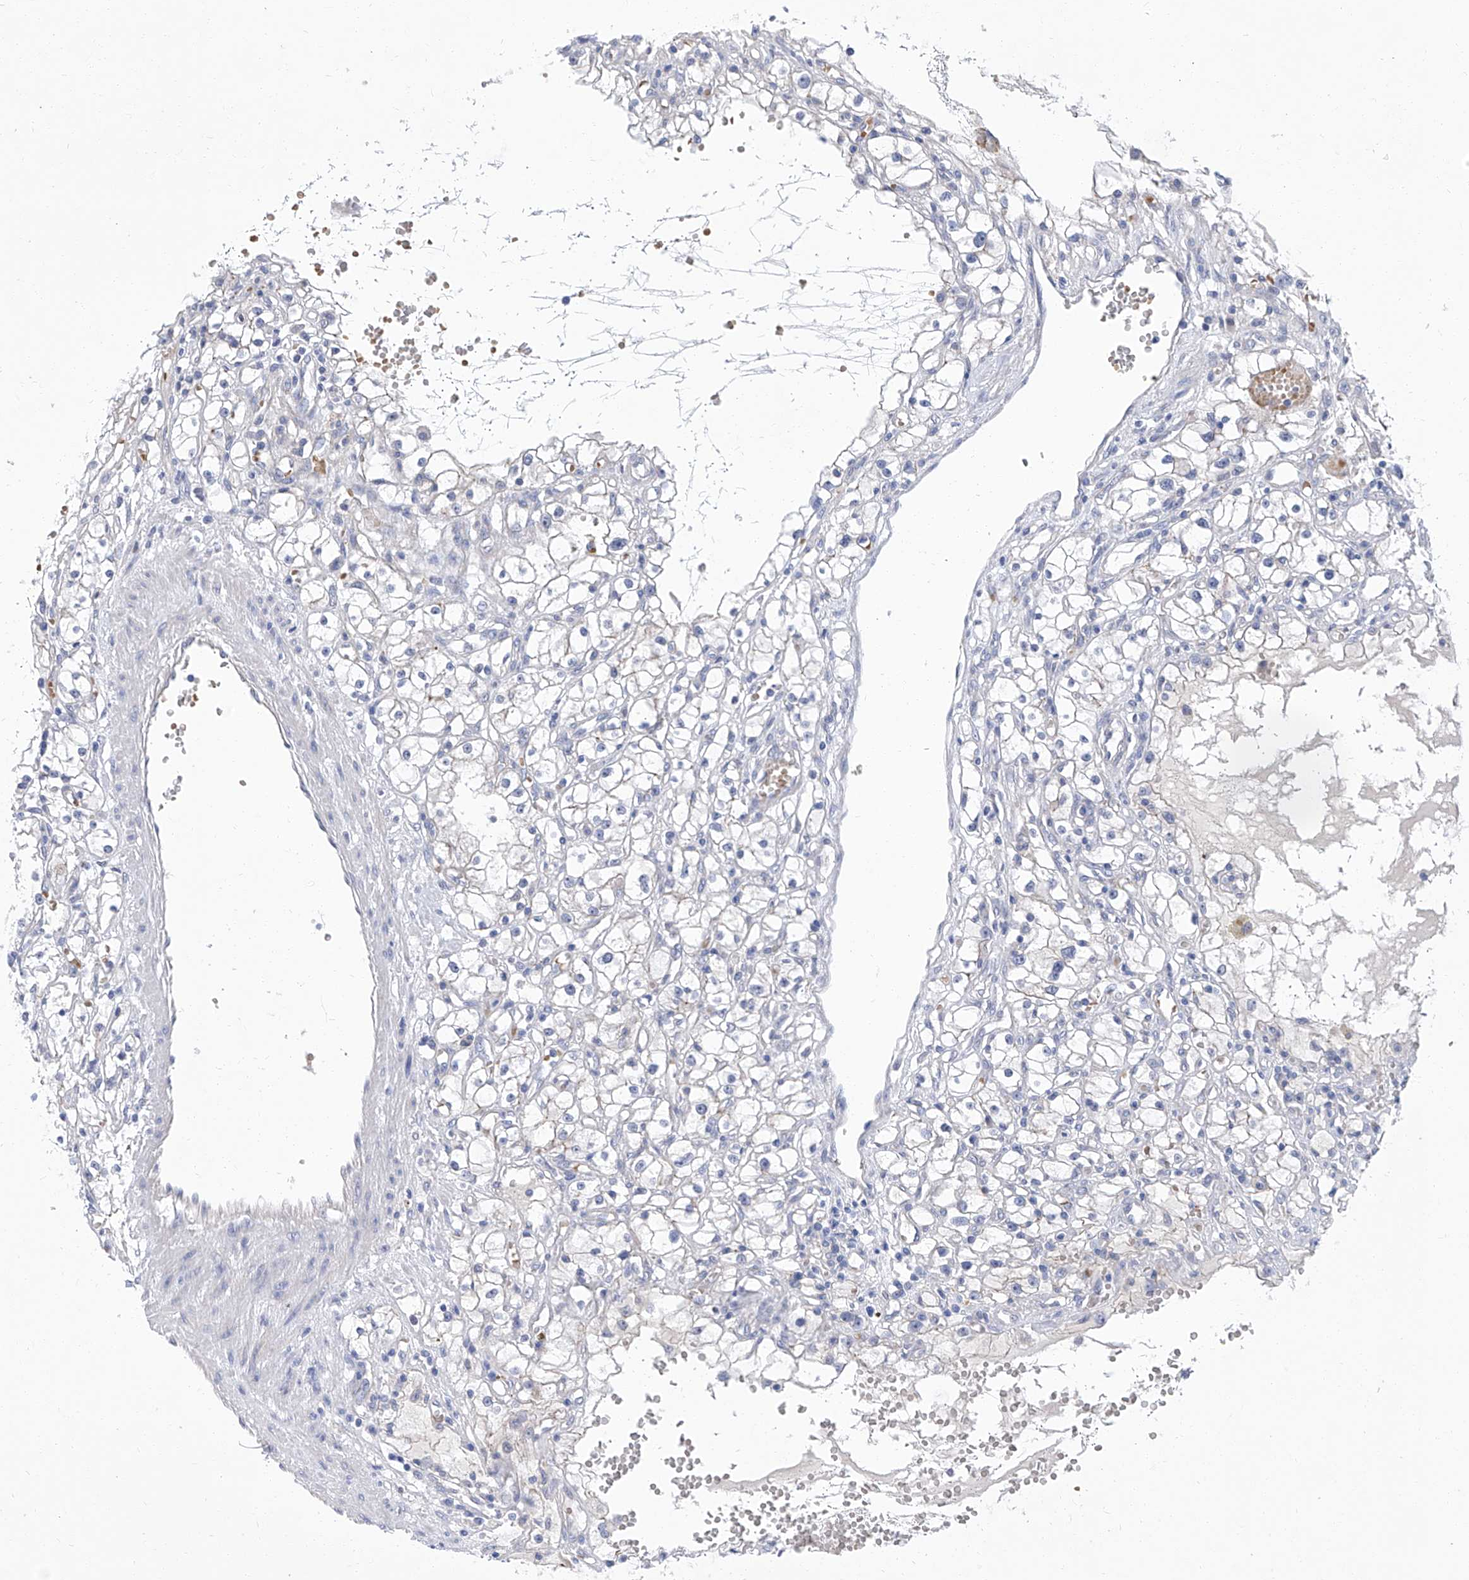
{"staining": {"intensity": "negative", "quantity": "none", "location": "none"}, "tissue": "renal cancer", "cell_type": "Tumor cells", "image_type": "cancer", "snomed": [{"axis": "morphology", "description": "Adenocarcinoma, NOS"}, {"axis": "topography", "description": "Kidney"}], "caption": "Renal cancer was stained to show a protein in brown. There is no significant positivity in tumor cells.", "gene": "PARD3", "patient": {"sex": "male", "age": 56}}